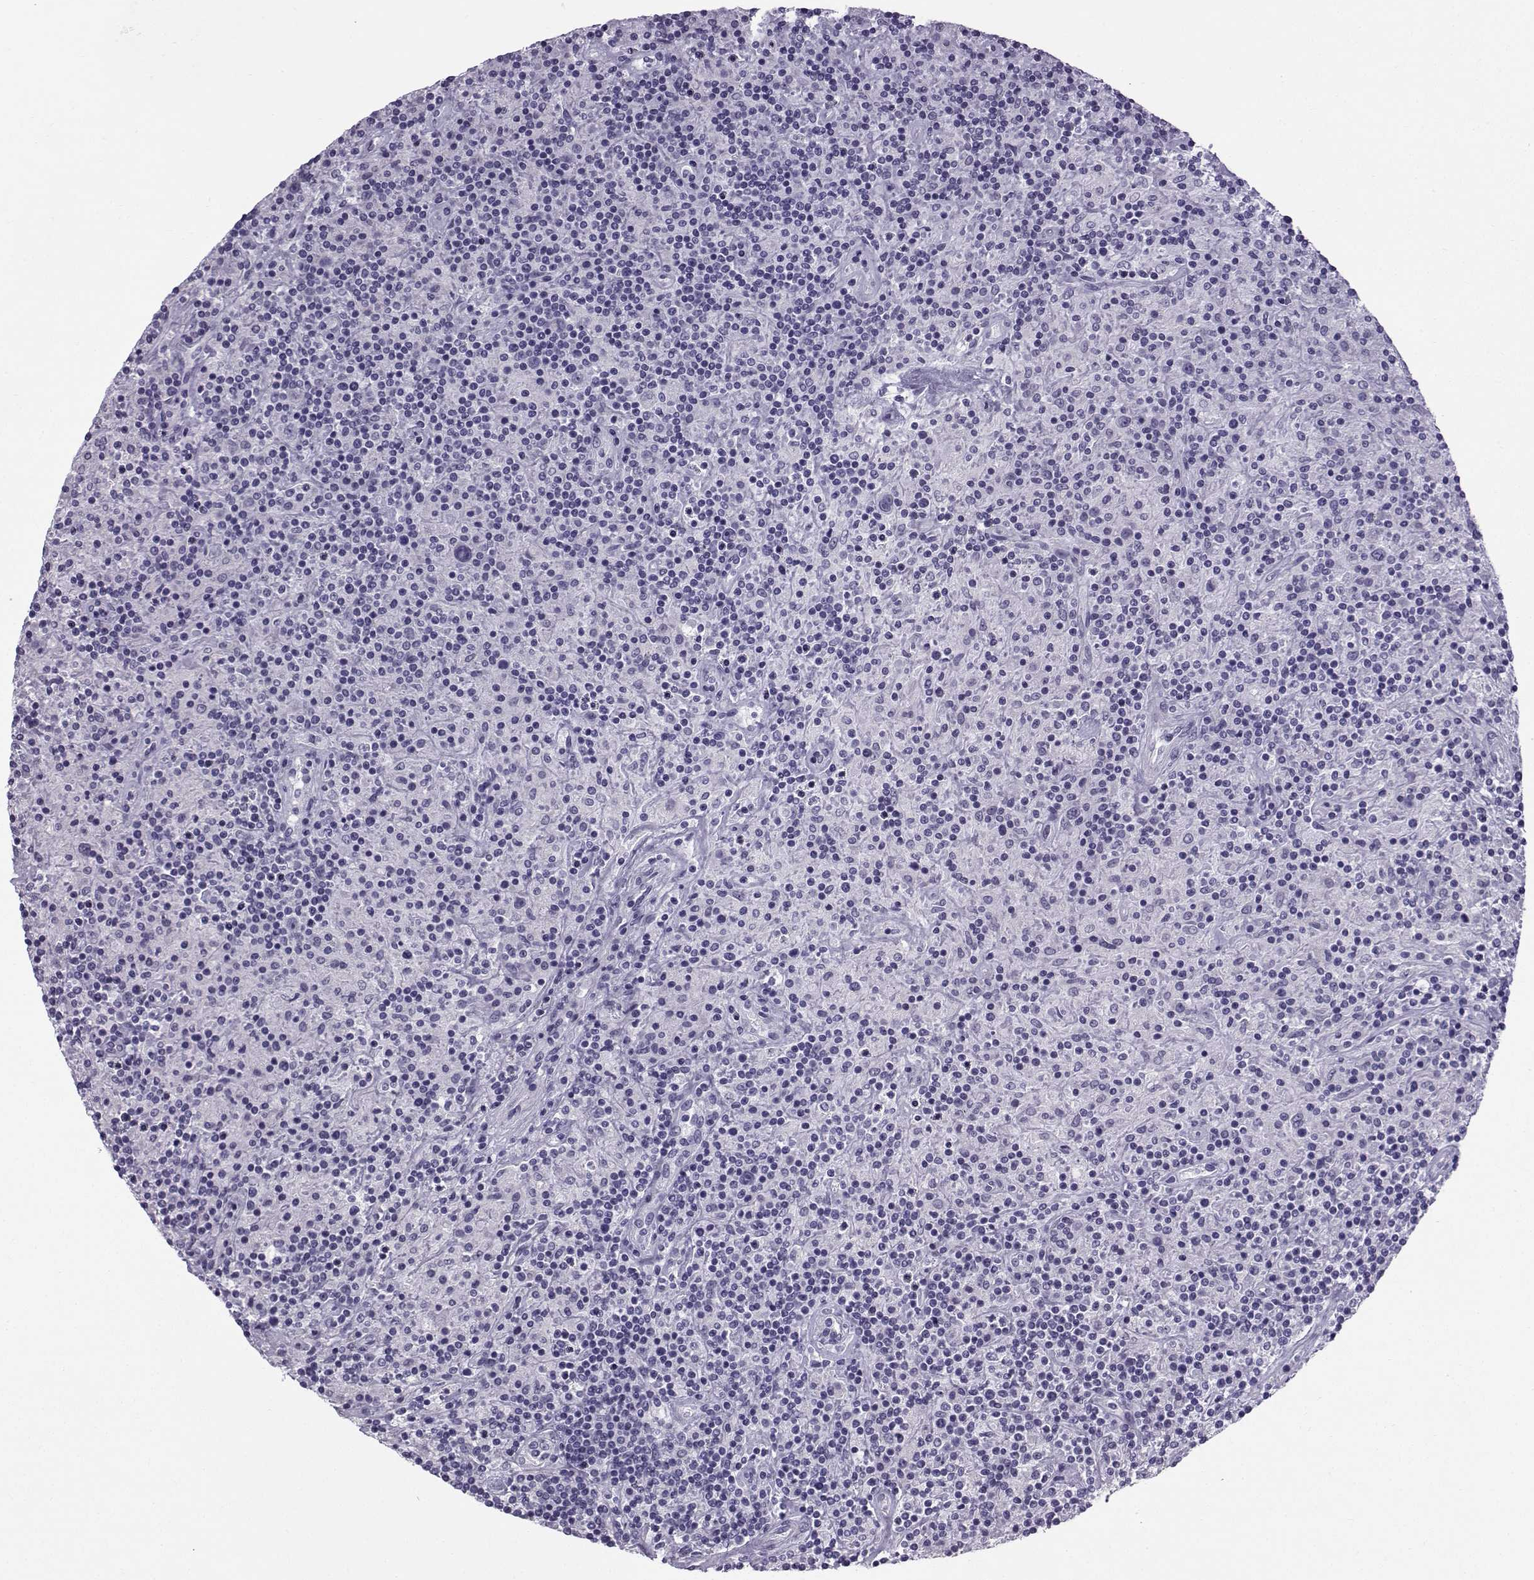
{"staining": {"intensity": "negative", "quantity": "none", "location": "none"}, "tissue": "lymphoma", "cell_type": "Tumor cells", "image_type": "cancer", "snomed": [{"axis": "morphology", "description": "Hodgkin's disease, NOS"}, {"axis": "topography", "description": "Lymph node"}], "caption": "There is no significant positivity in tumor cells of Hodgkin's disease.", "gene": "ZBTB8B", "patient": {"sex": "male", "age": 70}}